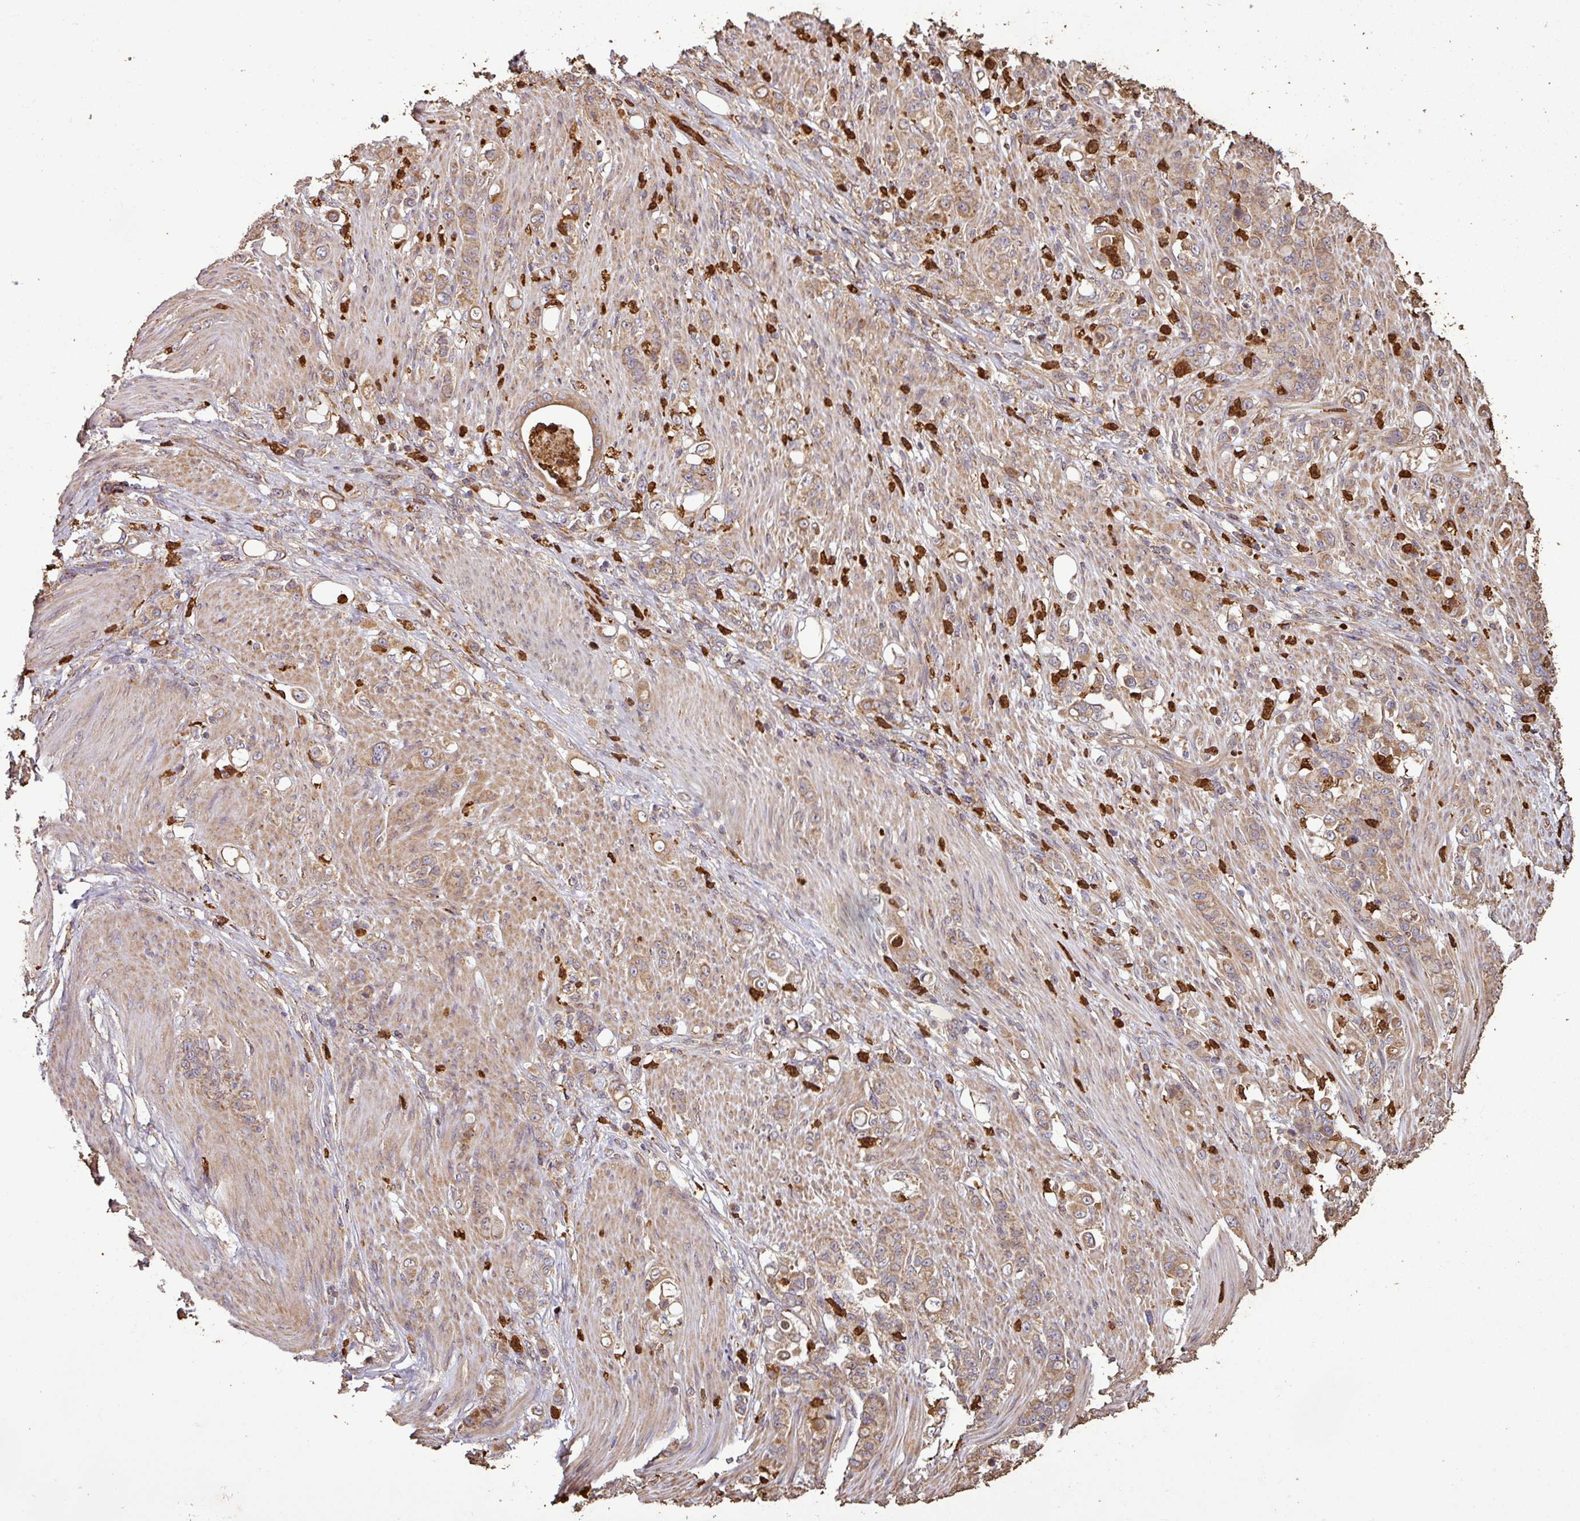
{"staining": {"intensity": "moderate", "quantity": ">75%", "location": "cytoplasmic/membranous"}, "tissue": "stomach cancer", "cell_type": "Tumor cells", "image_type": "cancer", "snomed": [{"axis": "morphology", "description": "Normal tissue, NOS"}, {"axis": "morphology", "description": "Adenocarcinoma, NOS"}, {"axis": "topography", "description": "Stomach"}], "caption": "Tumor cells demonstrate medium levels of moderate cytoplasmic/membranous expression in approximately >75% of cells in stomach cancer.", "gene": "PLEKHM1", "patient": {"sex": "female", "age": 79}}